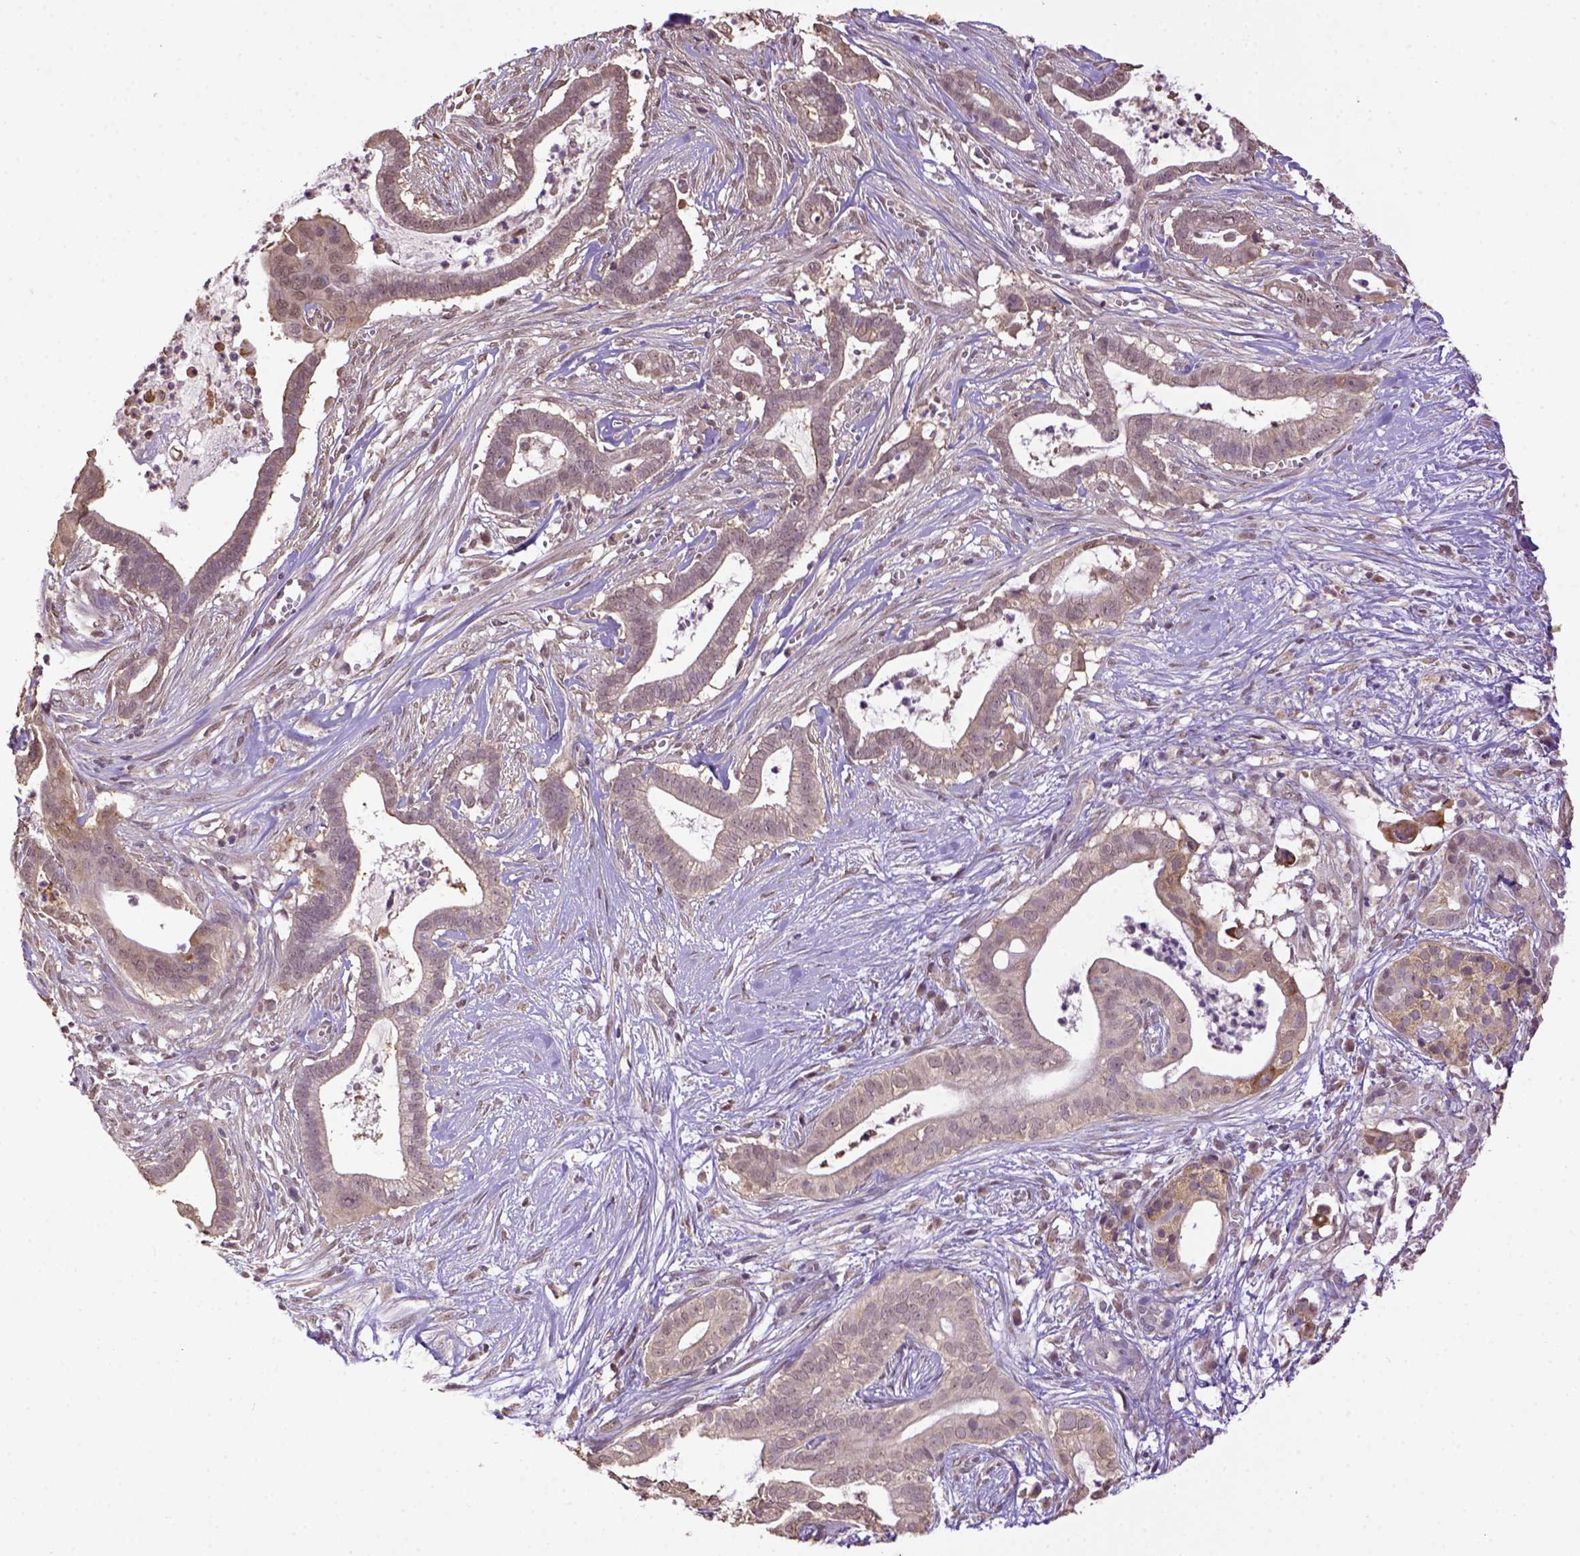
{"staining": {"intensity": "weak", "quantity": "25%-75%", "location": "cytoplasmic/membranous"}, "tissue": "pancreatic cancer", "cell_type": "Tumor cells", "image_type": "cancer", "snomed": [{"axis": "morphology", "description": "Adenocarcinoma, NOS"}, {"axis": "topography", "description": "Pancreas"}], "caption": "A high-resolution photomicrograph shows IHC staining of pancreatic cancer (adenocarcinoma), which demonstrates weak cytoplasmic/membranous expression in approximately 25%-75% of tumor cells. (IHC, brightfield microscopy, high magnification).", "gene": "WDR17", "patient": {"sex": "male", "age": 61}}